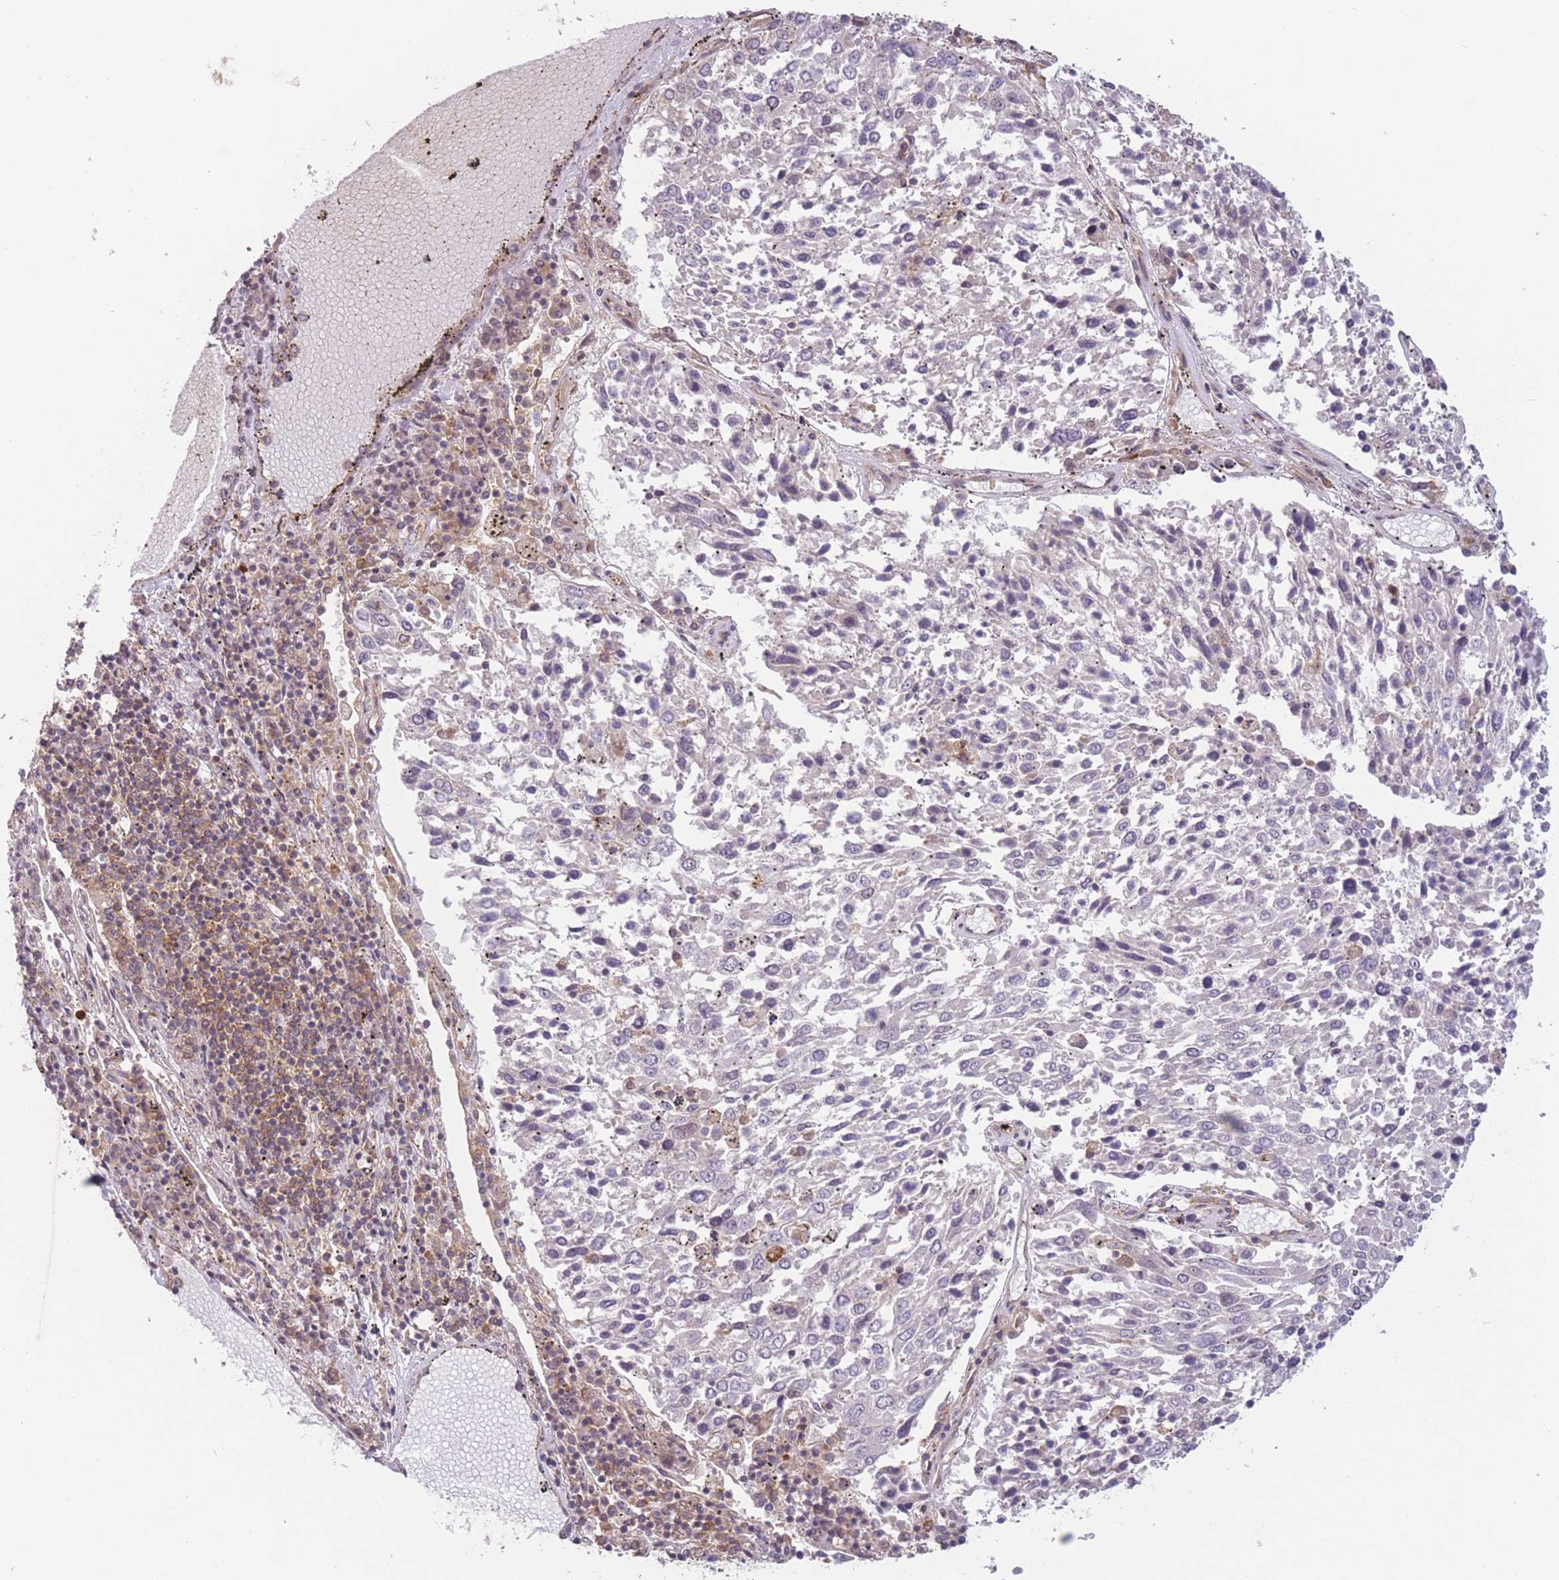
{"staining": {"intensity": "negative", "quantity": "none", "location": "none"}, "tissue": "lung cancer", "cell_type": "Tumor cells", "image_type": "cancer", "snomed": [{"axis": "morphology", "description": "Squamous cell carcinoma, NOS"}, {"axis": "topography", "description": "Lung"}], "caption": "Histopathology image shows no significant protein staining in tumor cells of squamous cell carcinoma (lung).", "gene": "WASHC2A", "patient": {"sex": "male", "age": 65}}